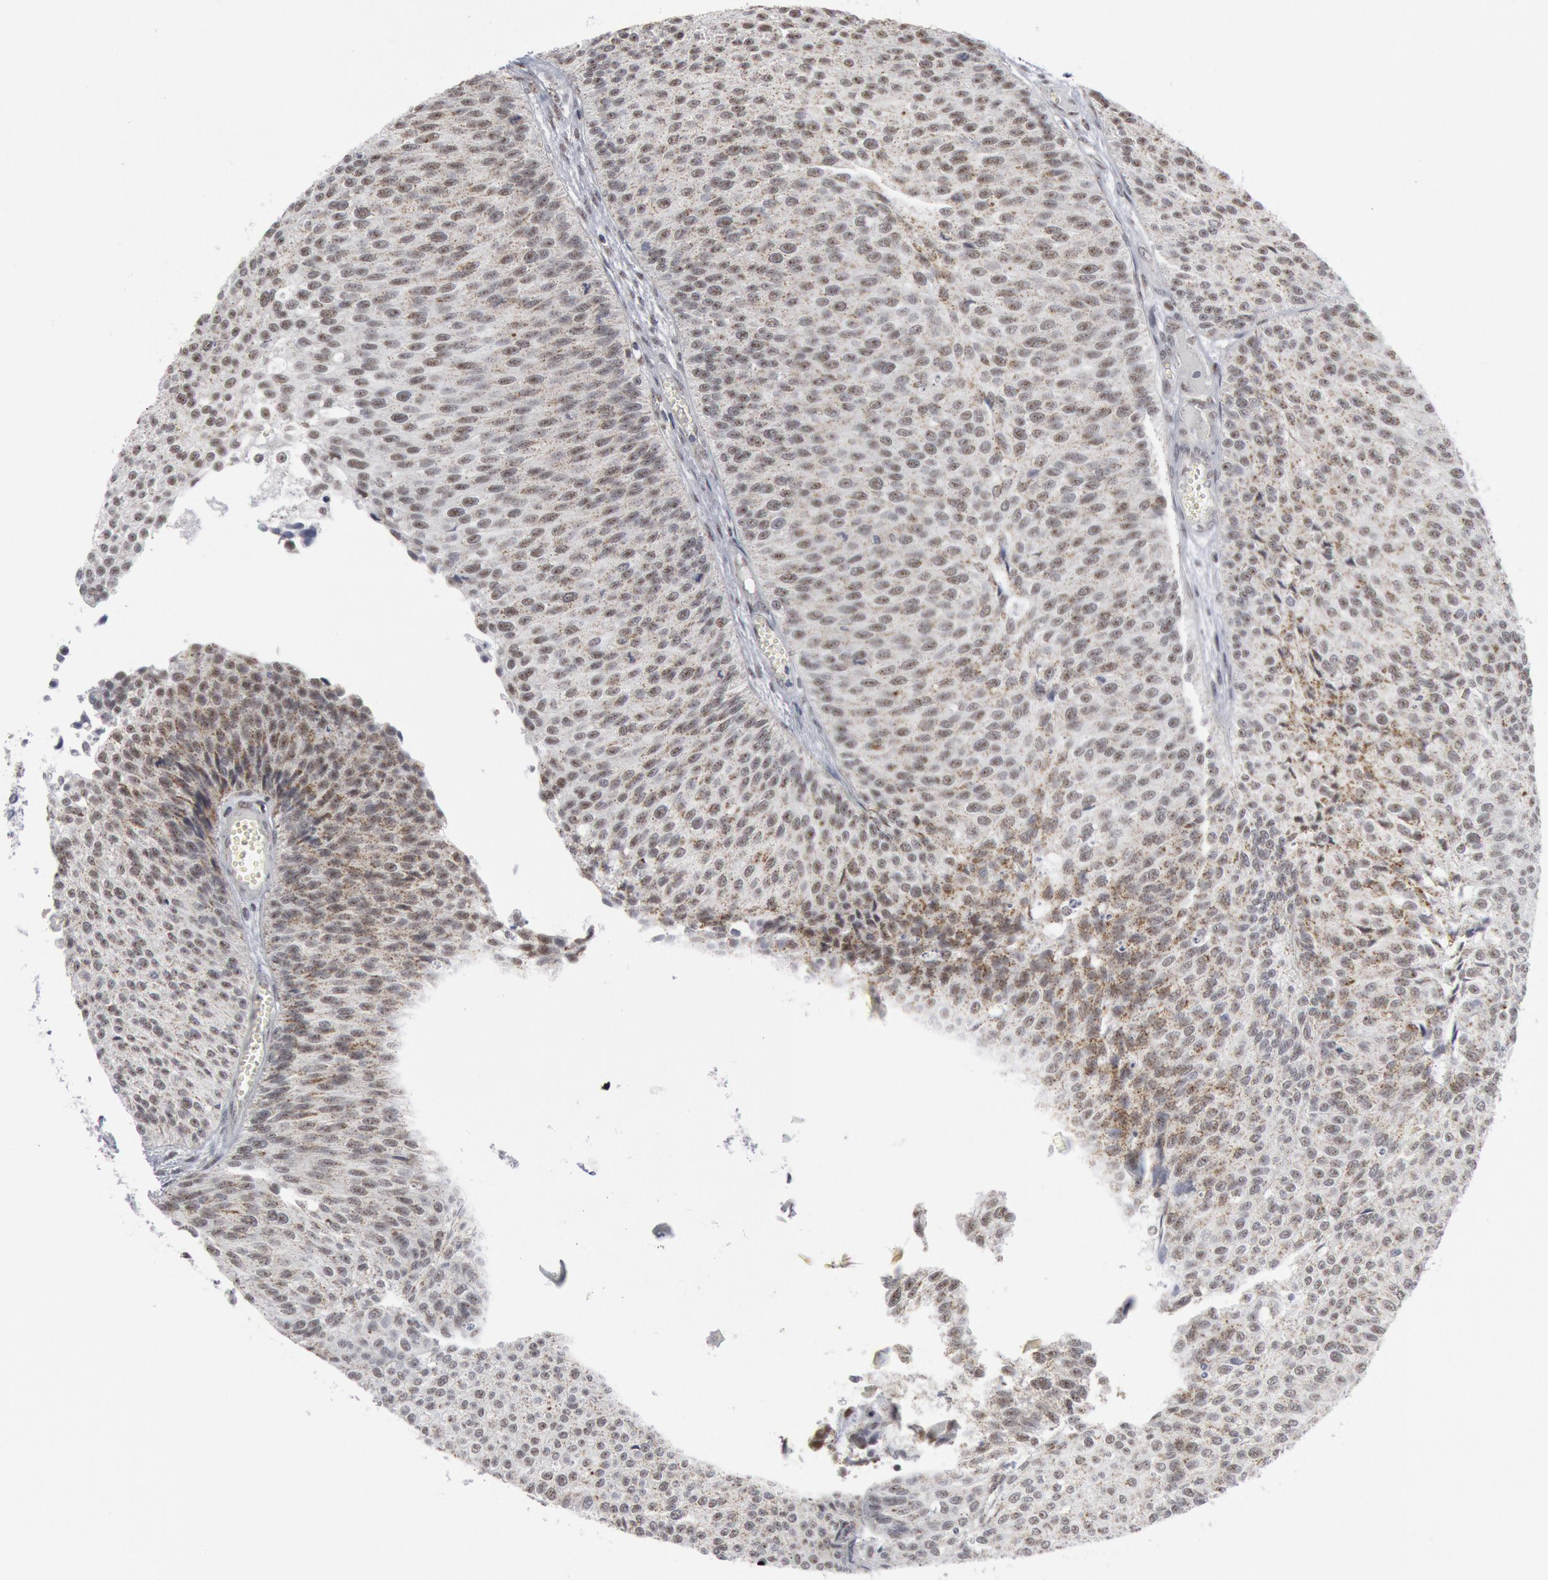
{"staining": {"intensity": "weak", "quantity": "<25%", "location": "nuclear"}, "tissue": "urothelial cancer", "cell_type": "Tumor cells", "image_type": "cancer", "snomed": [{"axis": "morphology", "description": "Urothelial carcinoma, Low grade"}, {"axis": "topography", "description": "Urinary bladder"}], "caption": "A high-resolution photomicrograph shows IHC staining of urothelial carcinoma (low-grade), which exhibits no significant positivity in tumor cells.", "gene": "CASP9", "patient": {"sex": "male", "age": 84}}